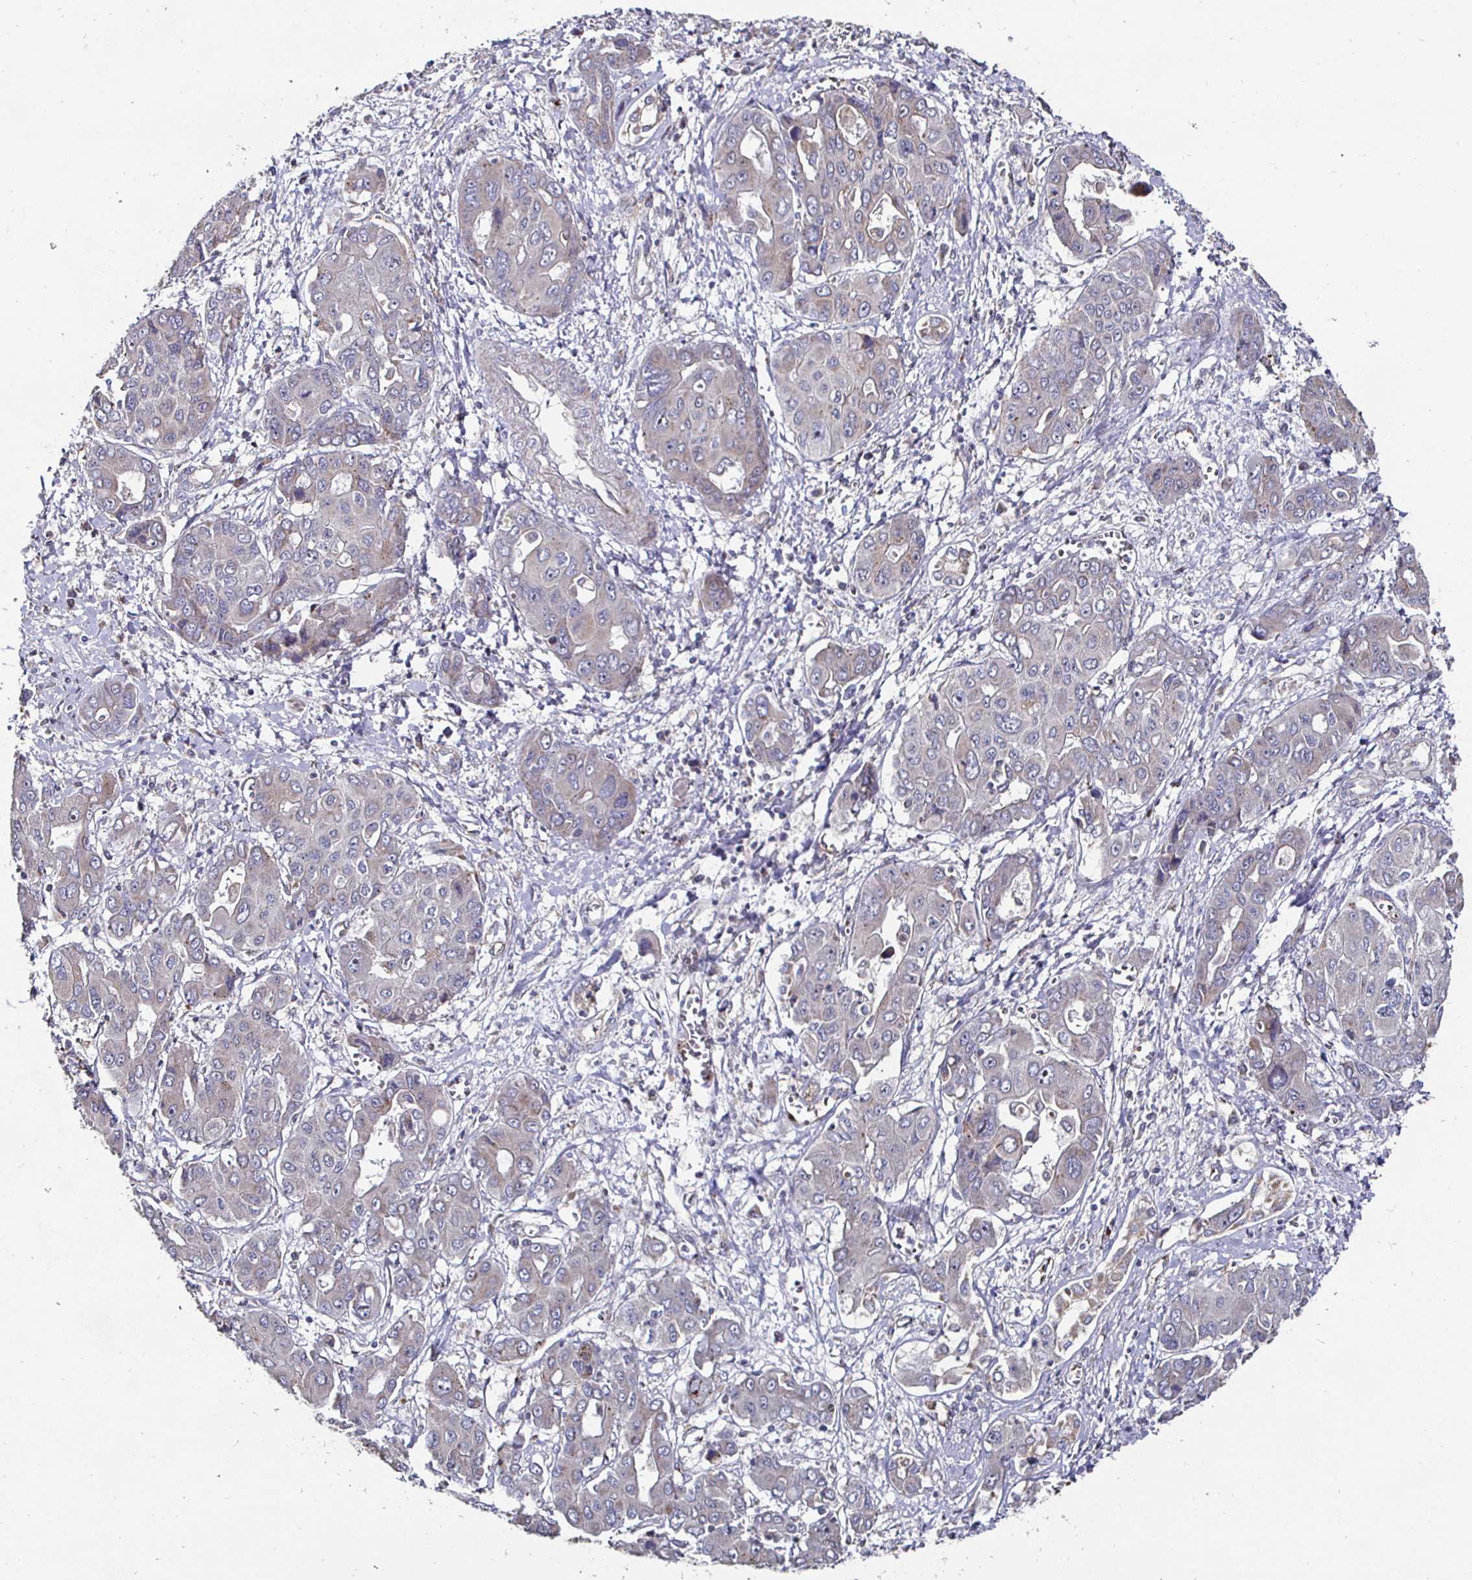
{"staining": {"intensity": "weak", "quantity": "25%-75%", "location": "cytoplasmic/membranous"}, "tissue": "liver cancer", "cell_type": "Tumor cells", "image_type": "cancer", "snomed": [{"axis": "morphology", "description": "Cholangiocarcinoma"}, {"axis": "topography", "description": "Liver"}], "caption": "Cholangiocarcinoma (liver) stained for a protein demonstrates weak cytoplasmic/membranous positivity in tumor cells.", "gene": "NRSN1", "patient": {"sex": "male", "age": 67}}